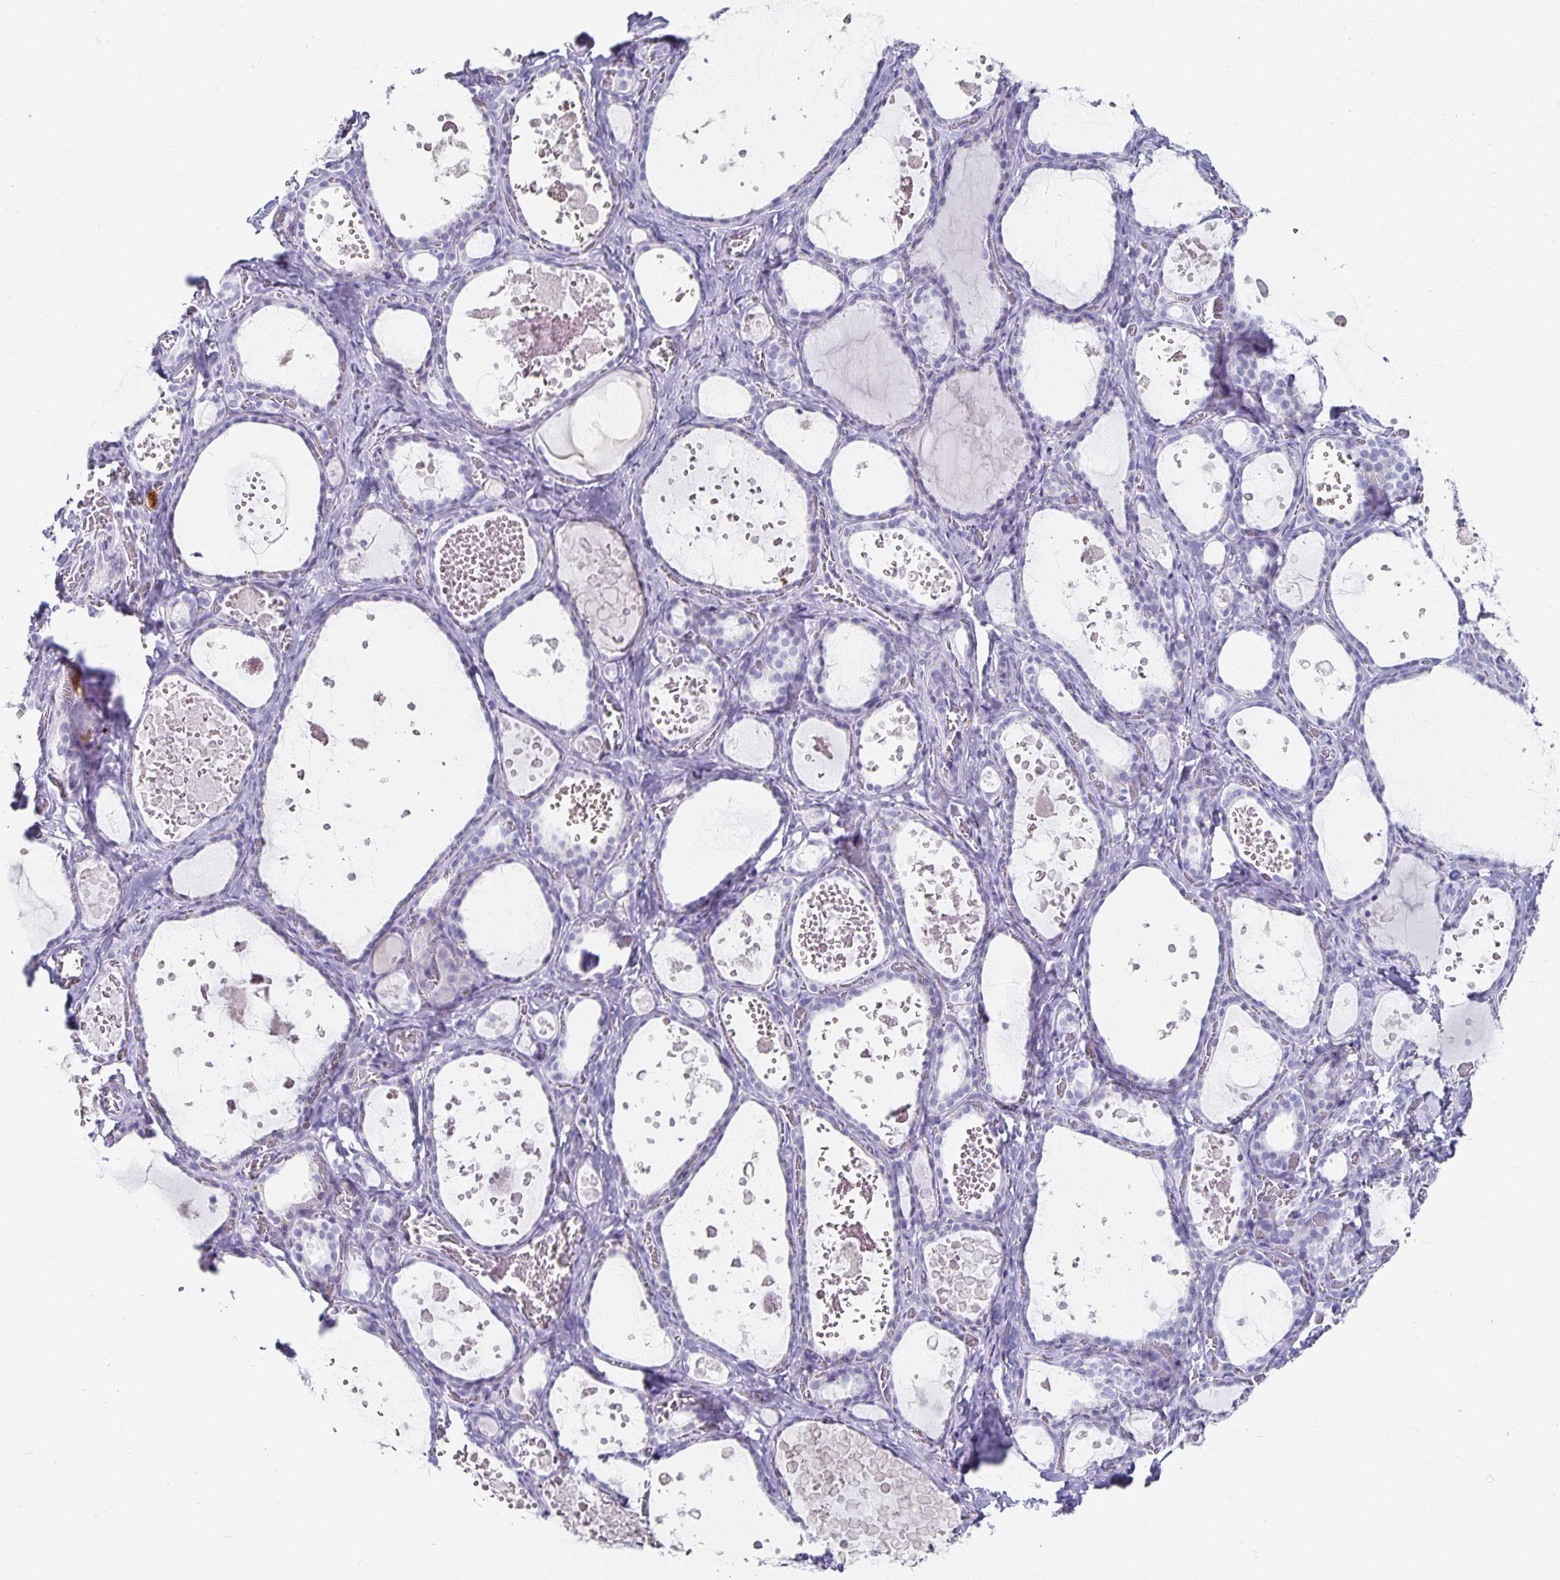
{"staining": {"intensity": "negative", "quantity": "none", "location": "none"}, "tissue": "thyroid gland", "cell_type": "Glandular cells", "image_type": "normal", "snomed": [{"axis": "morphology", "description": "Normal tissue, NOS"}, {"axis": "topography", "description": "Thyroid gland"}], "caption": "Photomicrograph shows no protein positivity in glandular cells of benign thyroid gland. (DAB (3,3'-diaminobenzidine) IHC, high magnification).", "gene": "CHGA", "patient": {"sex": "female", "age": 56}}